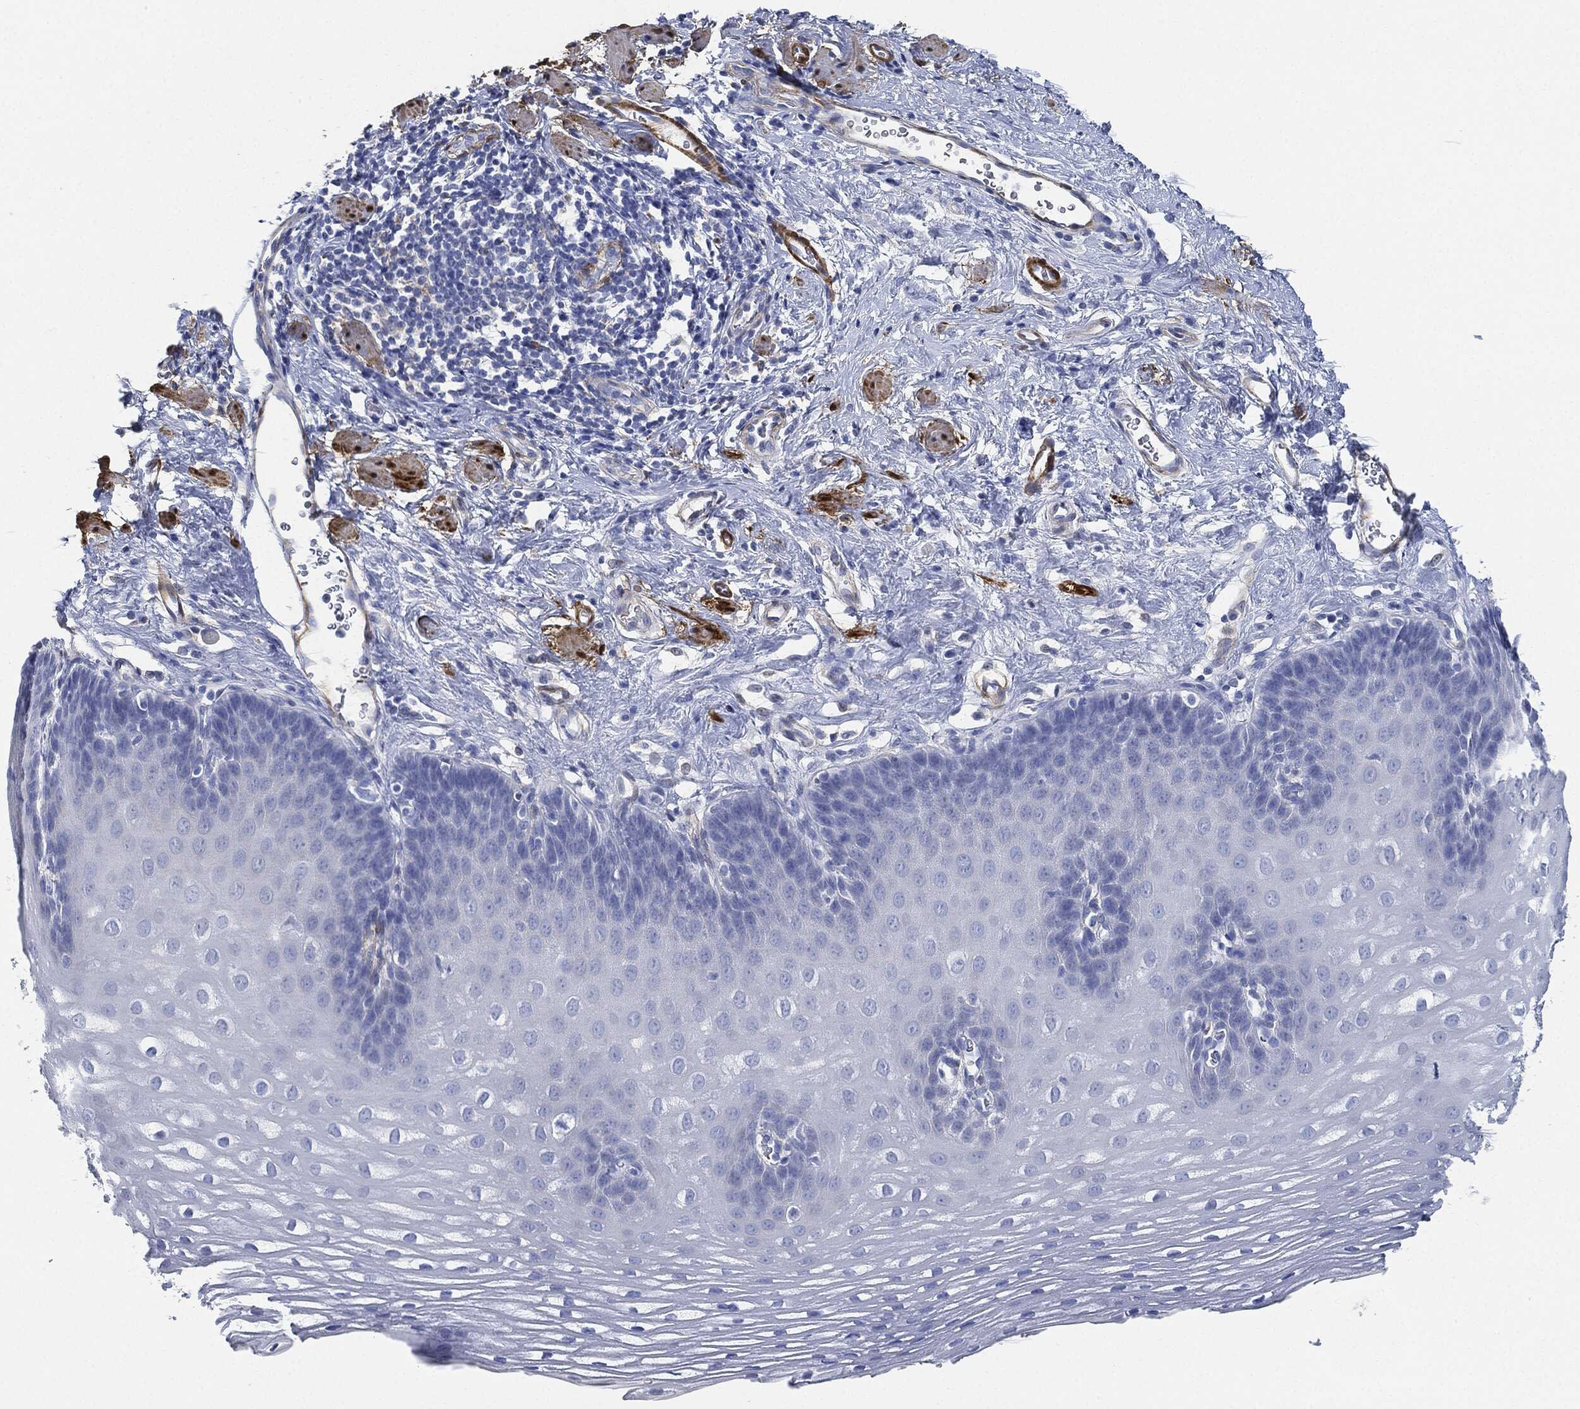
{"staining": {"intensity": "negative", "quantity": "none", "location": "none"}, "tissue": "esophagus", "cell_type": "Squamous epithelial cells", "image_type": "normal", "snomed": [{"axis": "morphology", "description": "Normal tissue, NOS"}, {"axis": "topography", "description": "Esophagus"}], "caption": "Photomicrograph shows no significant protein expression in squamous epithelial cells of normal esophagus. The staining was performed using DAB to visualize the protein expression in brown, while the nuclei were stained in blue with hematoxylin (Magnification: 20x).", "gene": "TAGLN", "patient": {"sex": "male", "age": 64}}